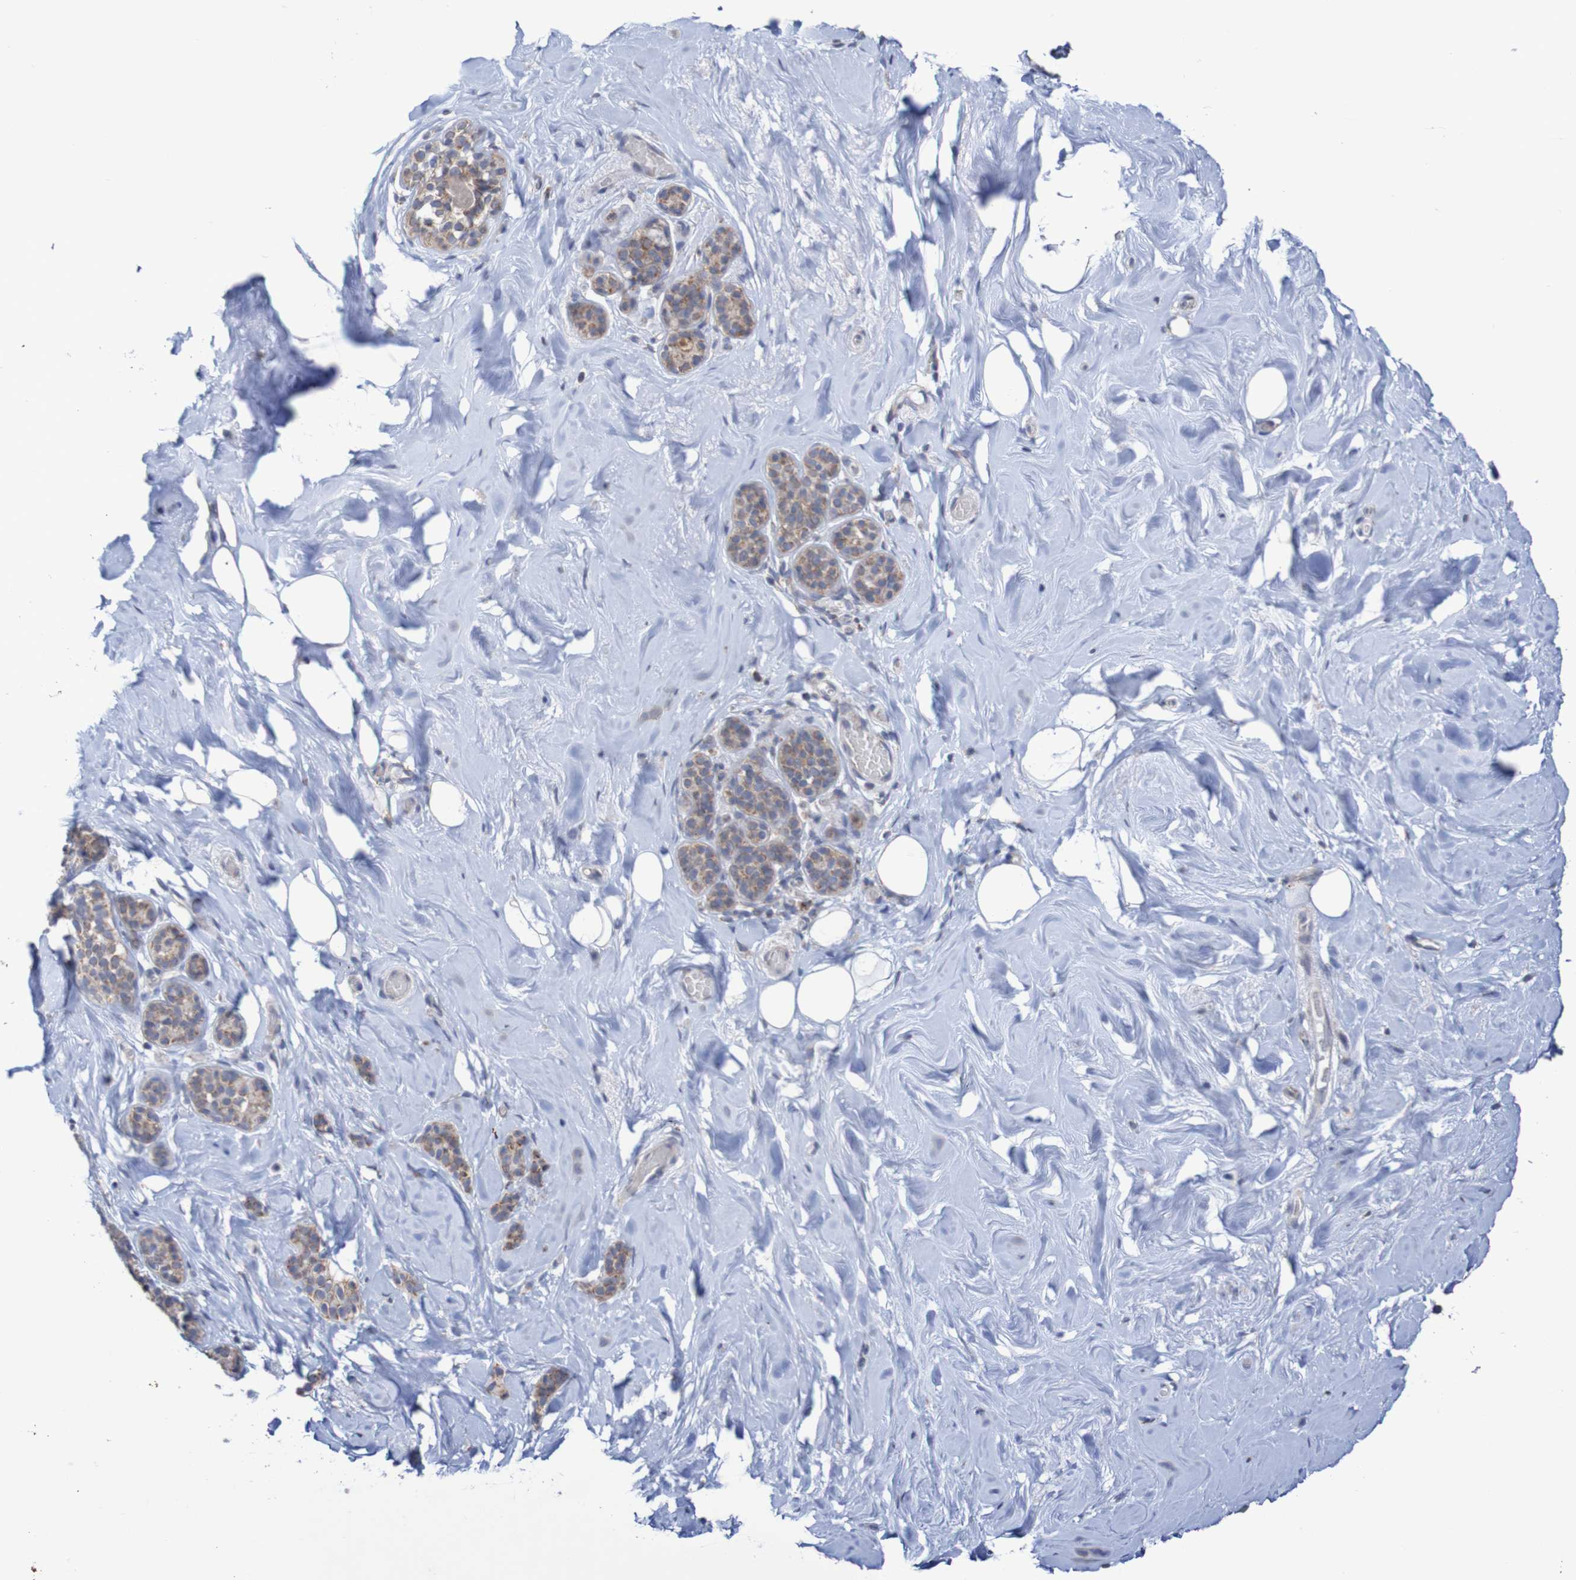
{"staining": {"intensity": "negative", "quantity": "none", "location": "none"}, "tissue": "breast", "cell_type": "Adipocytes", "image_type": "normal", "snomed": [{"axis": "morphology", "description": "Normal tissue, NOS"}, {"axis": "topography", "description": "Breast"}], "caption": "Immunohistochemistry (IHC) micrograph of normal breast: breast stained with DAB reveals no significant protein staining in adipocytes. (Immunohistochemistry (IHC), brightfield microscopy, high magnification).", "gene": "DVL1", "patient": {"sex": "female", "age": 75}}